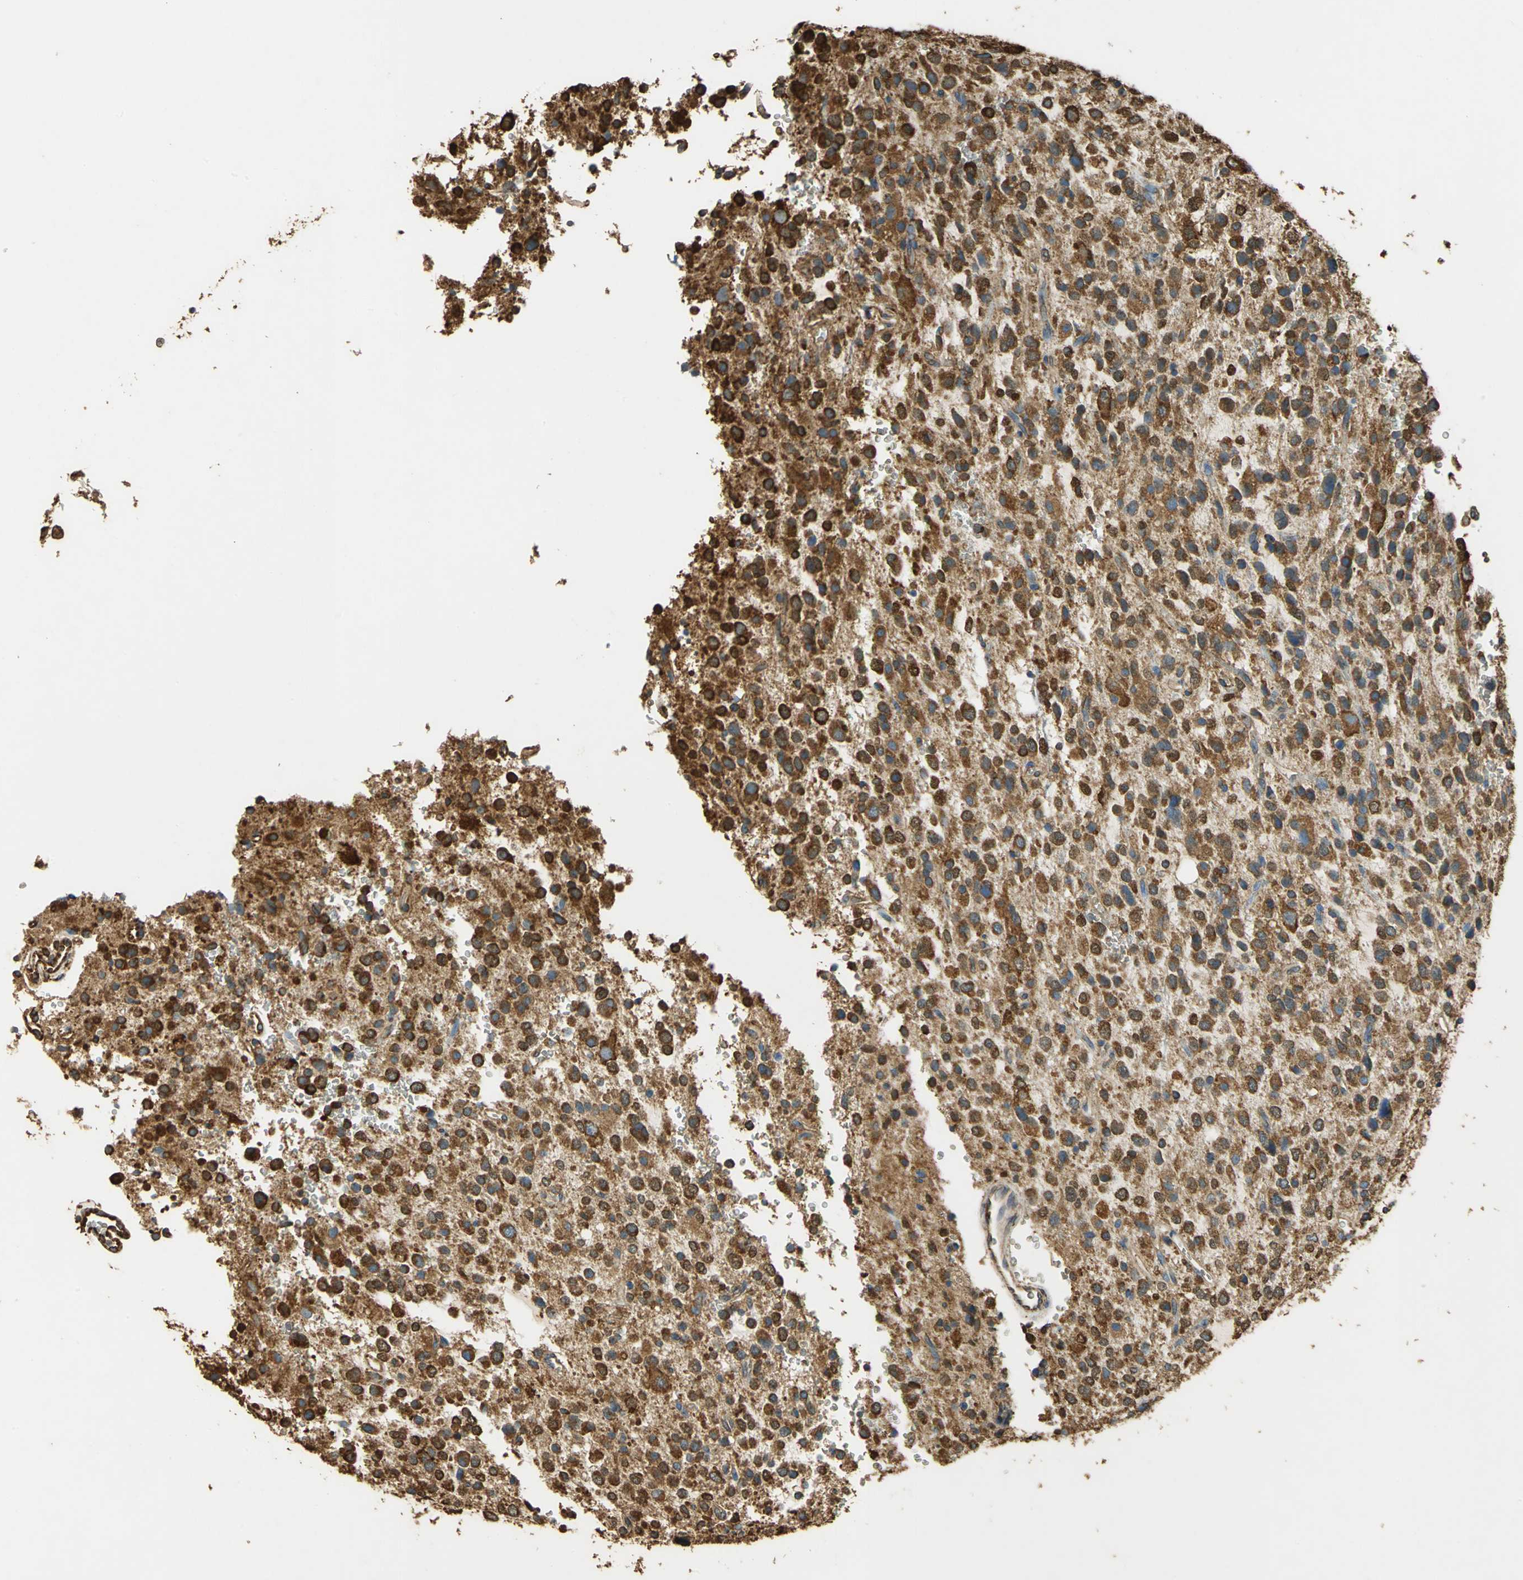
{"staining": {"intensity": "strong", "quantity": ">75%", "location": "cytoplasmic/membranous"}, "tissue": "glioma", "cell_type": "Tumor cells", "image_type": "cancer", "snomed": [{"axis": "morphology", "description": "Glioma, malignant, High grade"}, {"axis": "topography", "description": "Brain"}], "caption": "Immunohistochemical staining of human glioma demonstrates high levels of strong cytoplasmic/membranous positivity in approximately >75% of tumor cells.", "gene": "HSP90B1", "patient": {"sex": "male", "age": 47}}